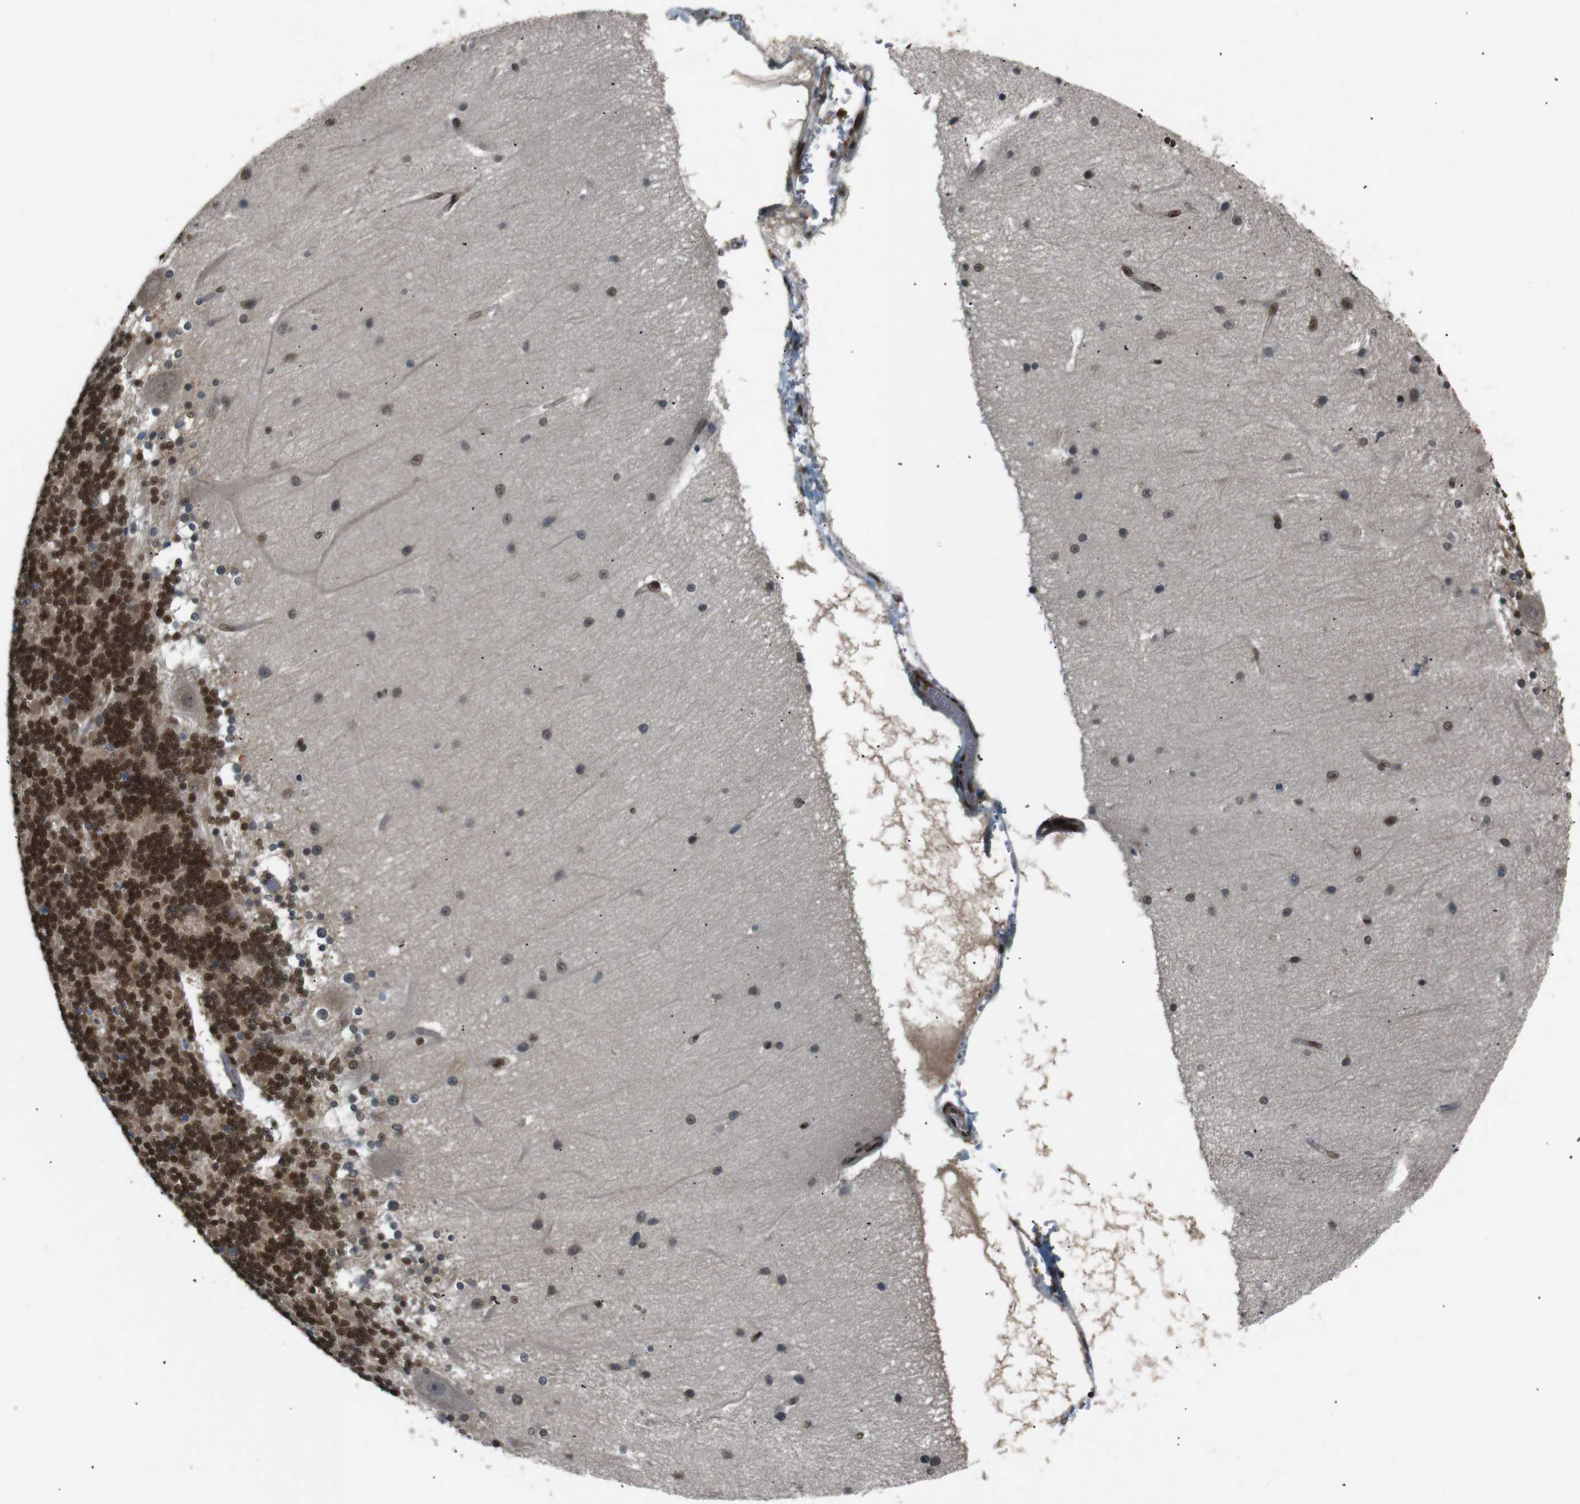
{"staining": {"intensity": "strong", "quantity": ">75%", "location": "cytoplasmic/membranous,nuclear"}, "tissue": "cerebellum", "cell_type": "Cells in granular layer", "image_type": "normal", "snomed": [{"axis": "morphology", "description": "Normal tissue, NOS"}, {"axis": "topography", "description": "Cerebellum"}], "caption": "Protein staining by IHC displays strong cytoplasmic/membranous,nuclear staining in about >75% of cells in granular layer in unremarkable cerebellum.", "gene": "NHEJ1", "patient": {"sex": "female", "age": 54}}